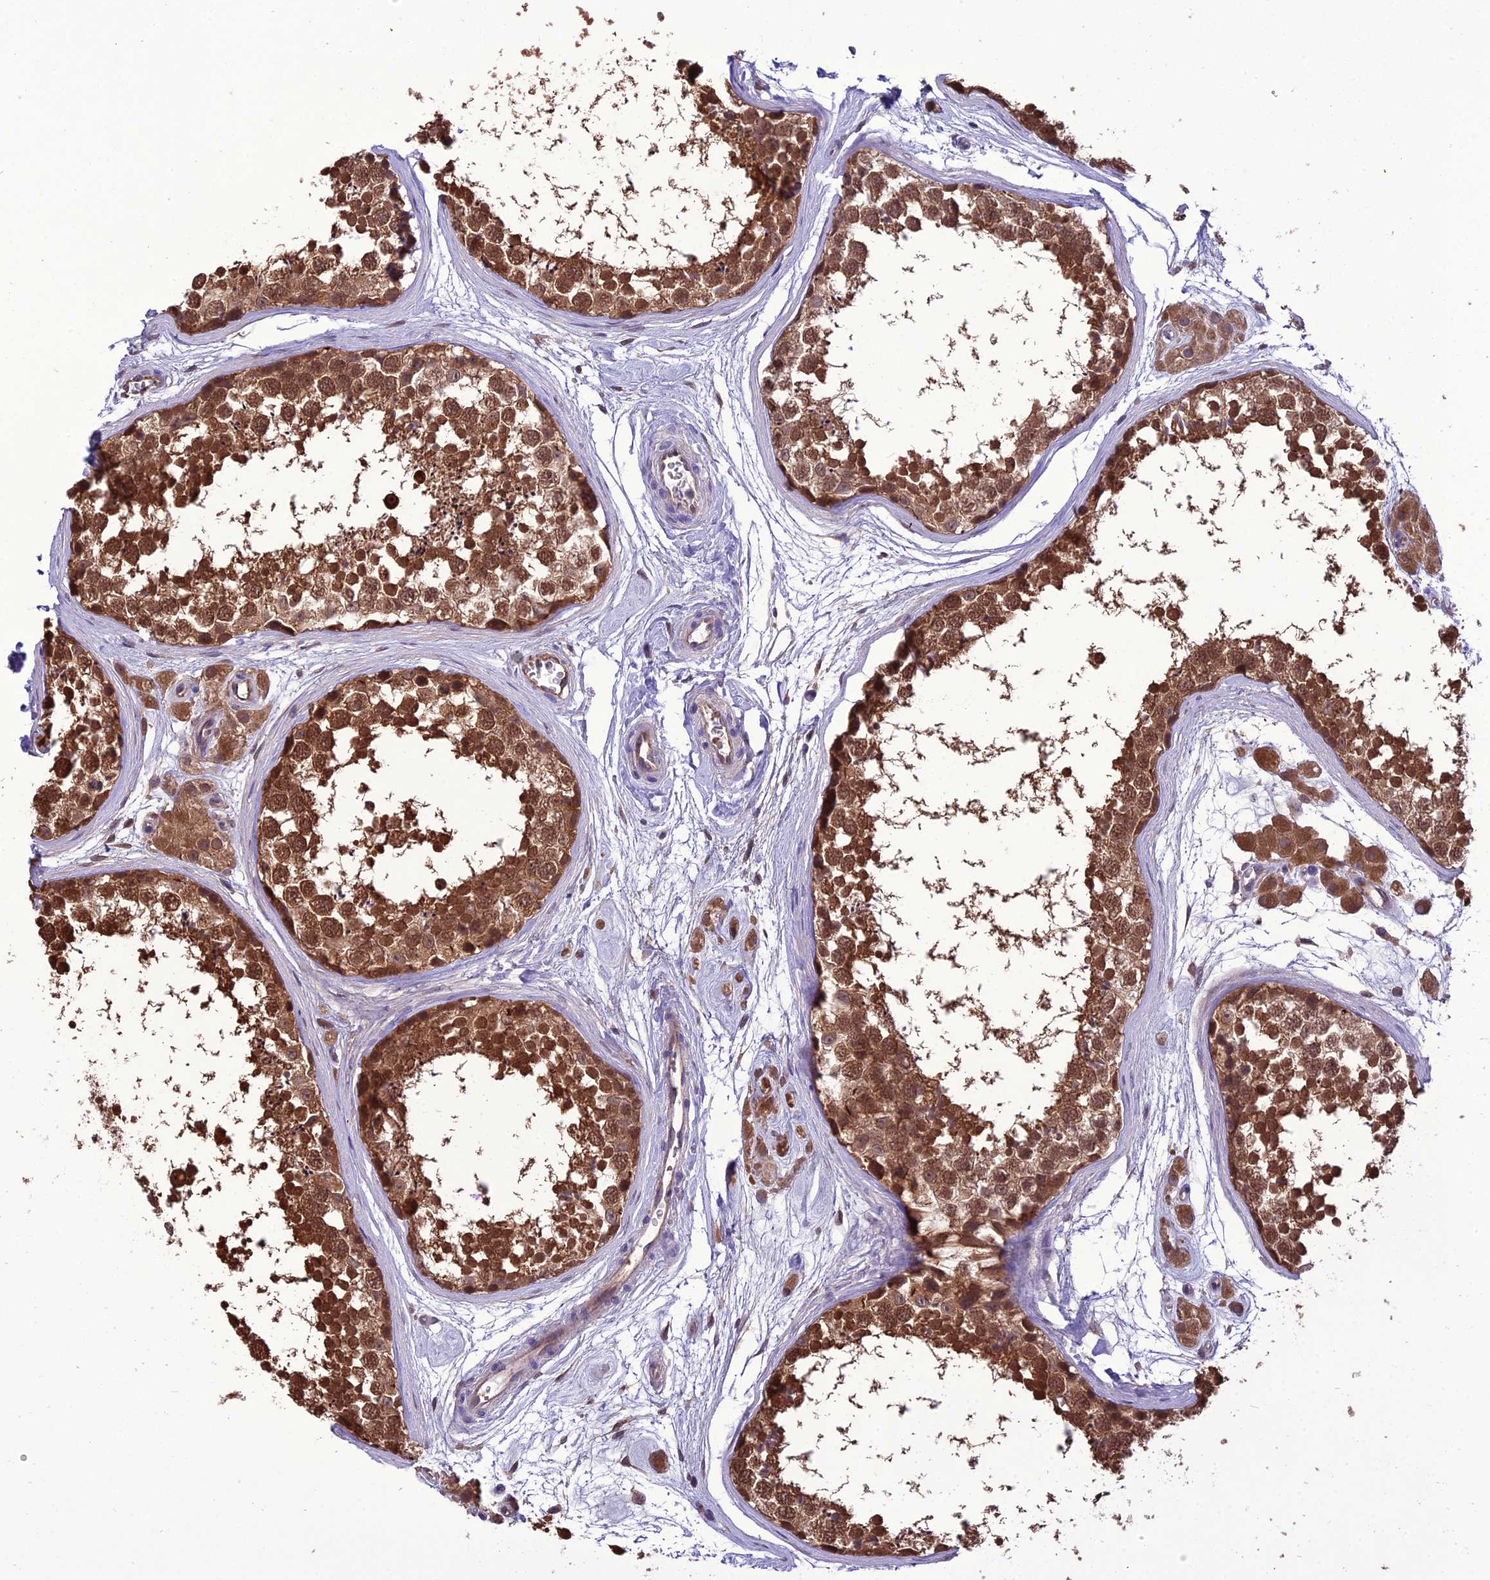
{"staining": {"intensity": "strong", "quantity": ">75%", "location": "cytoplasmic/membranous,nuclear"}, "tissue": "testis", "cell_type": "Cells in seminiferous ducts", "image_type": "normal", "snomed": [{"axis": "morphology", "description": "Normal tissue, NOS"}, {"axis": "topography", "description": "Testis"}], "caption": "Protein staining by IHC demonstrates strong cytoplasmic/membranous,nuclear expression in about >75% of cells in seminiferous ducts in normal testis. The protein is shown in brown color, while the nuclei are stained blue.", "gene": "BORCS6", "patient": {"sex": "male", "age": 56}}